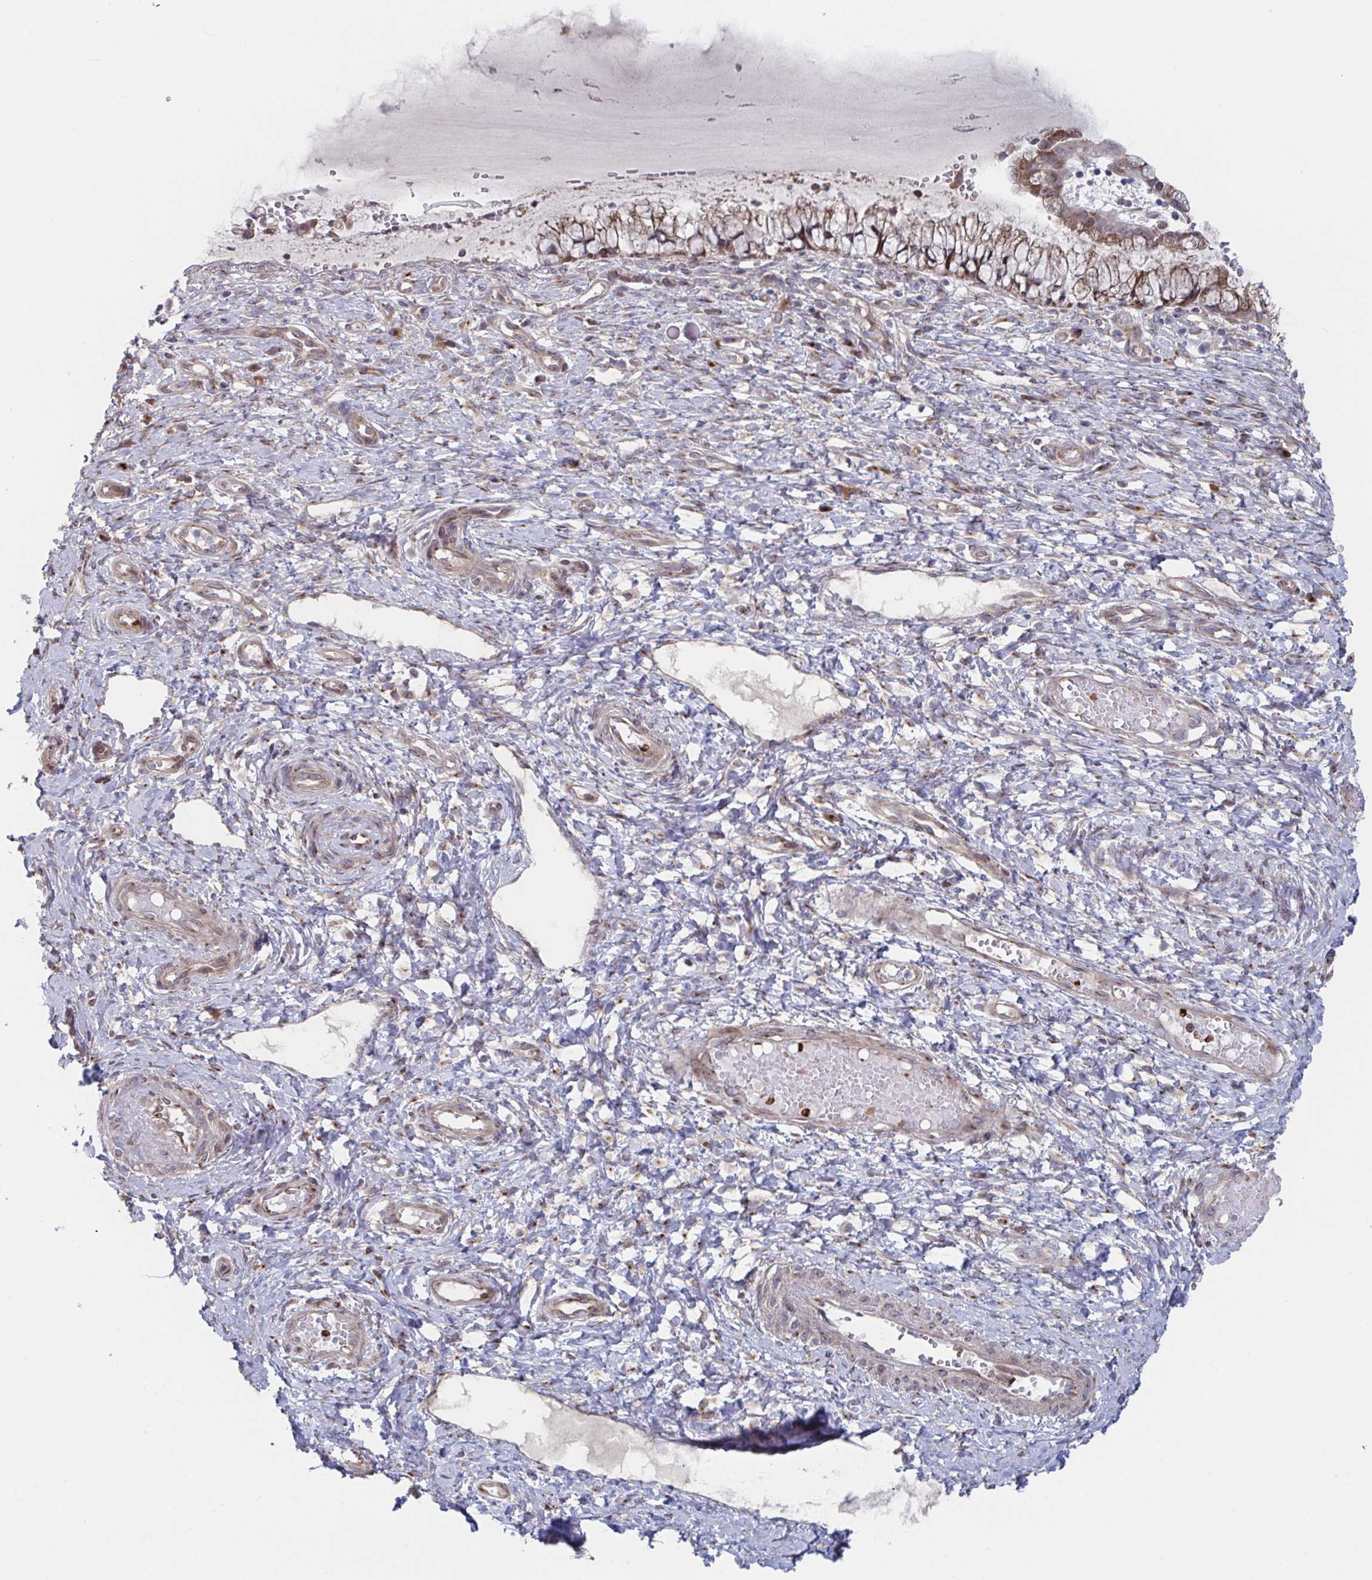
{"staining": {"intensity": "moderate", "quantity": ">75%", "location": "cytoplasmic/membranous"}, "tissue": "cervix", "cell_type": "Glandular cells", "image_type": "normal", "snomed": [{"axis": "morphology", "description": "Normal tissue, NOS"}, {"axis": "topography", "description": "Cervix"}], "caption": "An image of human cervix stained for a protein exhibits moderate cytoplasmic/membranous brown staining in glandular cells. Using DAB (3,3'-diaminobenzidine) (brown) and hematoxylin (blue) stains, captured at high magnification using brightfield microscopy.", "gene": "FJX1", "patient": {"sex": "female", "age": 37}}